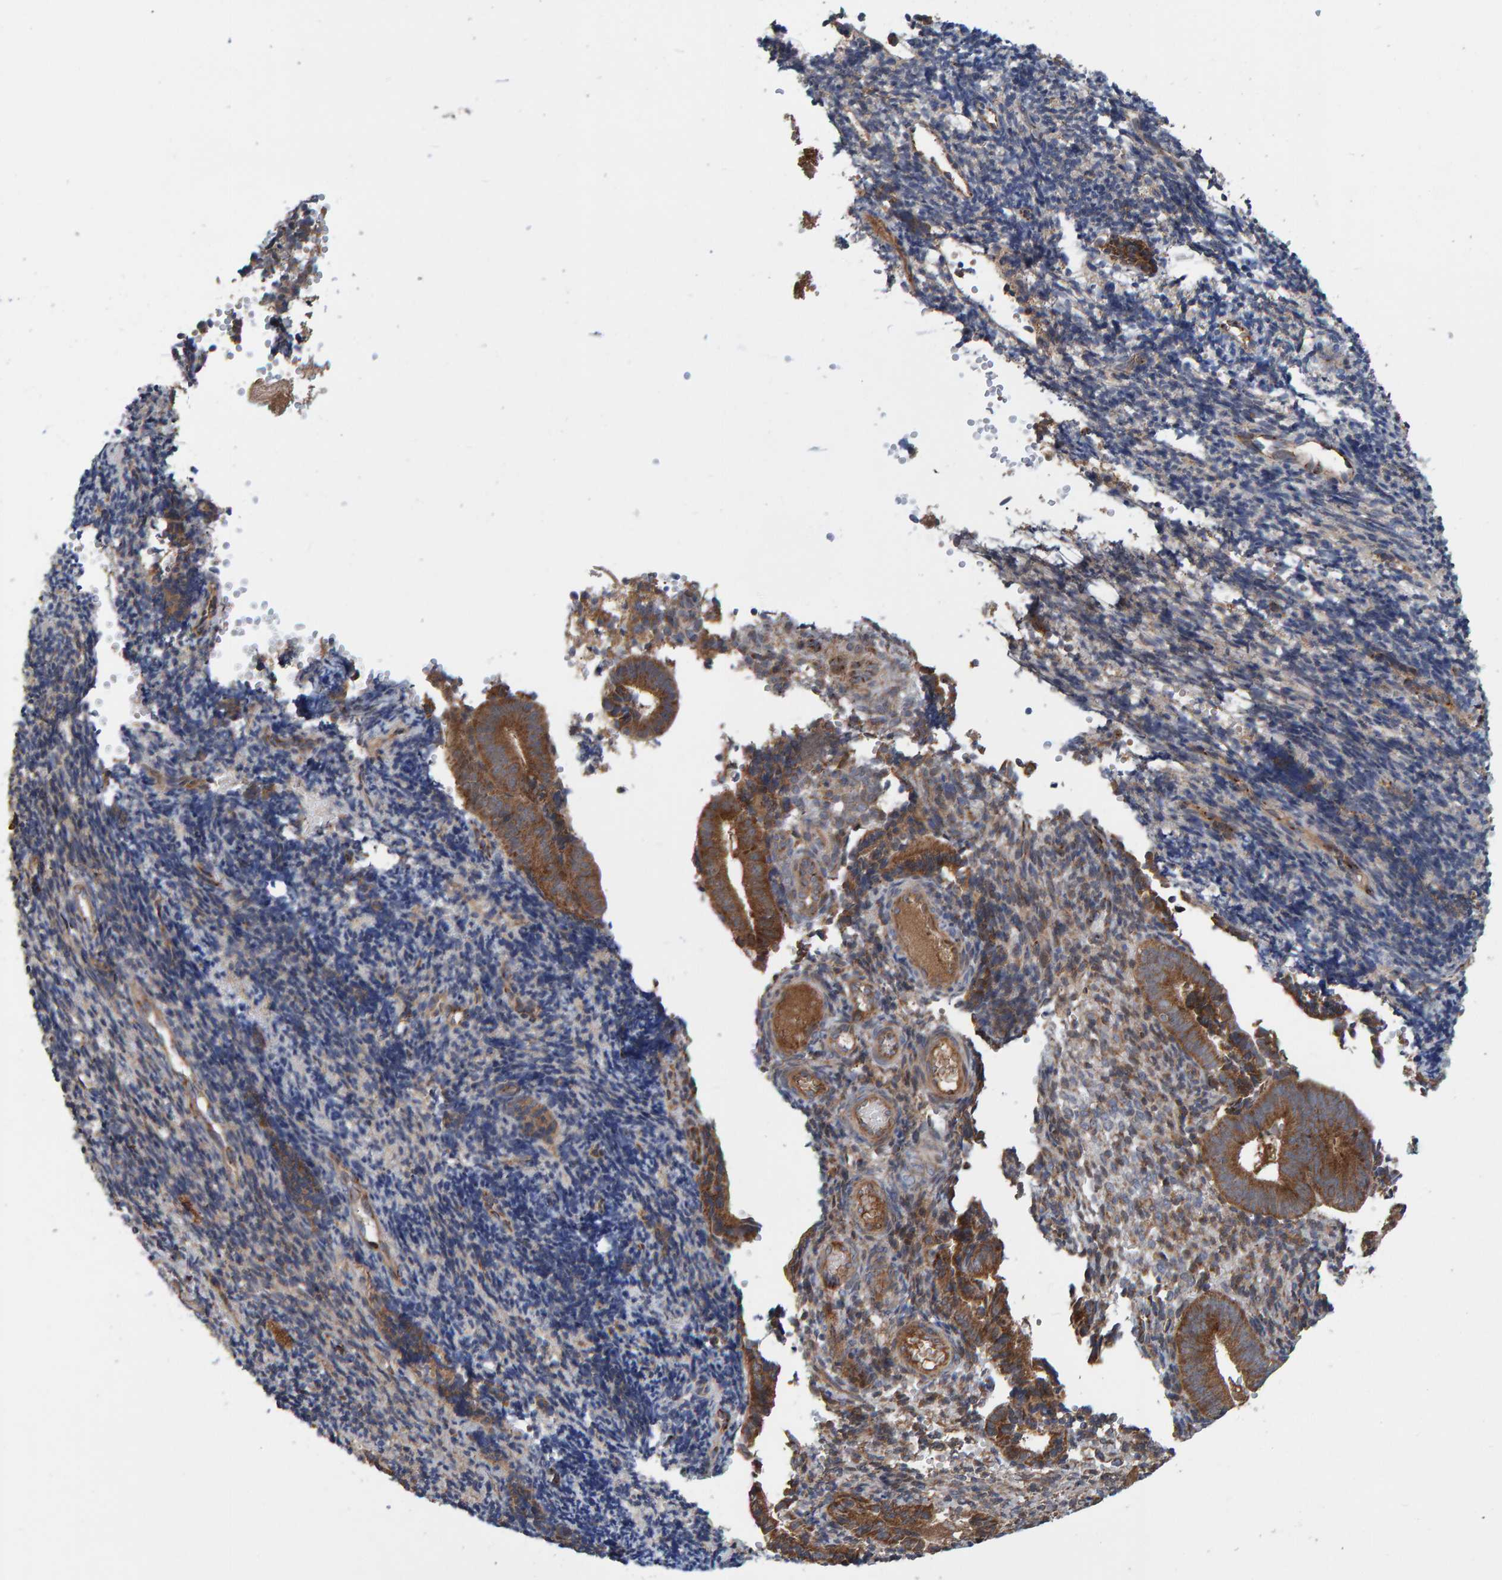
{"staining": {"intensity": "weak", "quantity": "25%-75%", "location": "cytoplasmic/membranous"}, "tissue": "endometrium", "cell_type": "Cells in endometrial stroma", "image_type": "normal", "snomed": [{"axis": "morphology", "description": "Normal tissue, NOS"}, {"axis": "topography", "description": "Uterus"}, {"axis": "topography", "description": "Endometrium"}], "caption": "High-power microscopy captured an immunohistochemistry (IHC) image of benign endometrium, revealing weak cytoplasmic/membranous expression in about 25%-75% of cells in endometrial stroma. (IHC, brightfield microscopy, high magnification).", "gene": "KIAA0753", "patient": {"sex": "female", "age": 33}}